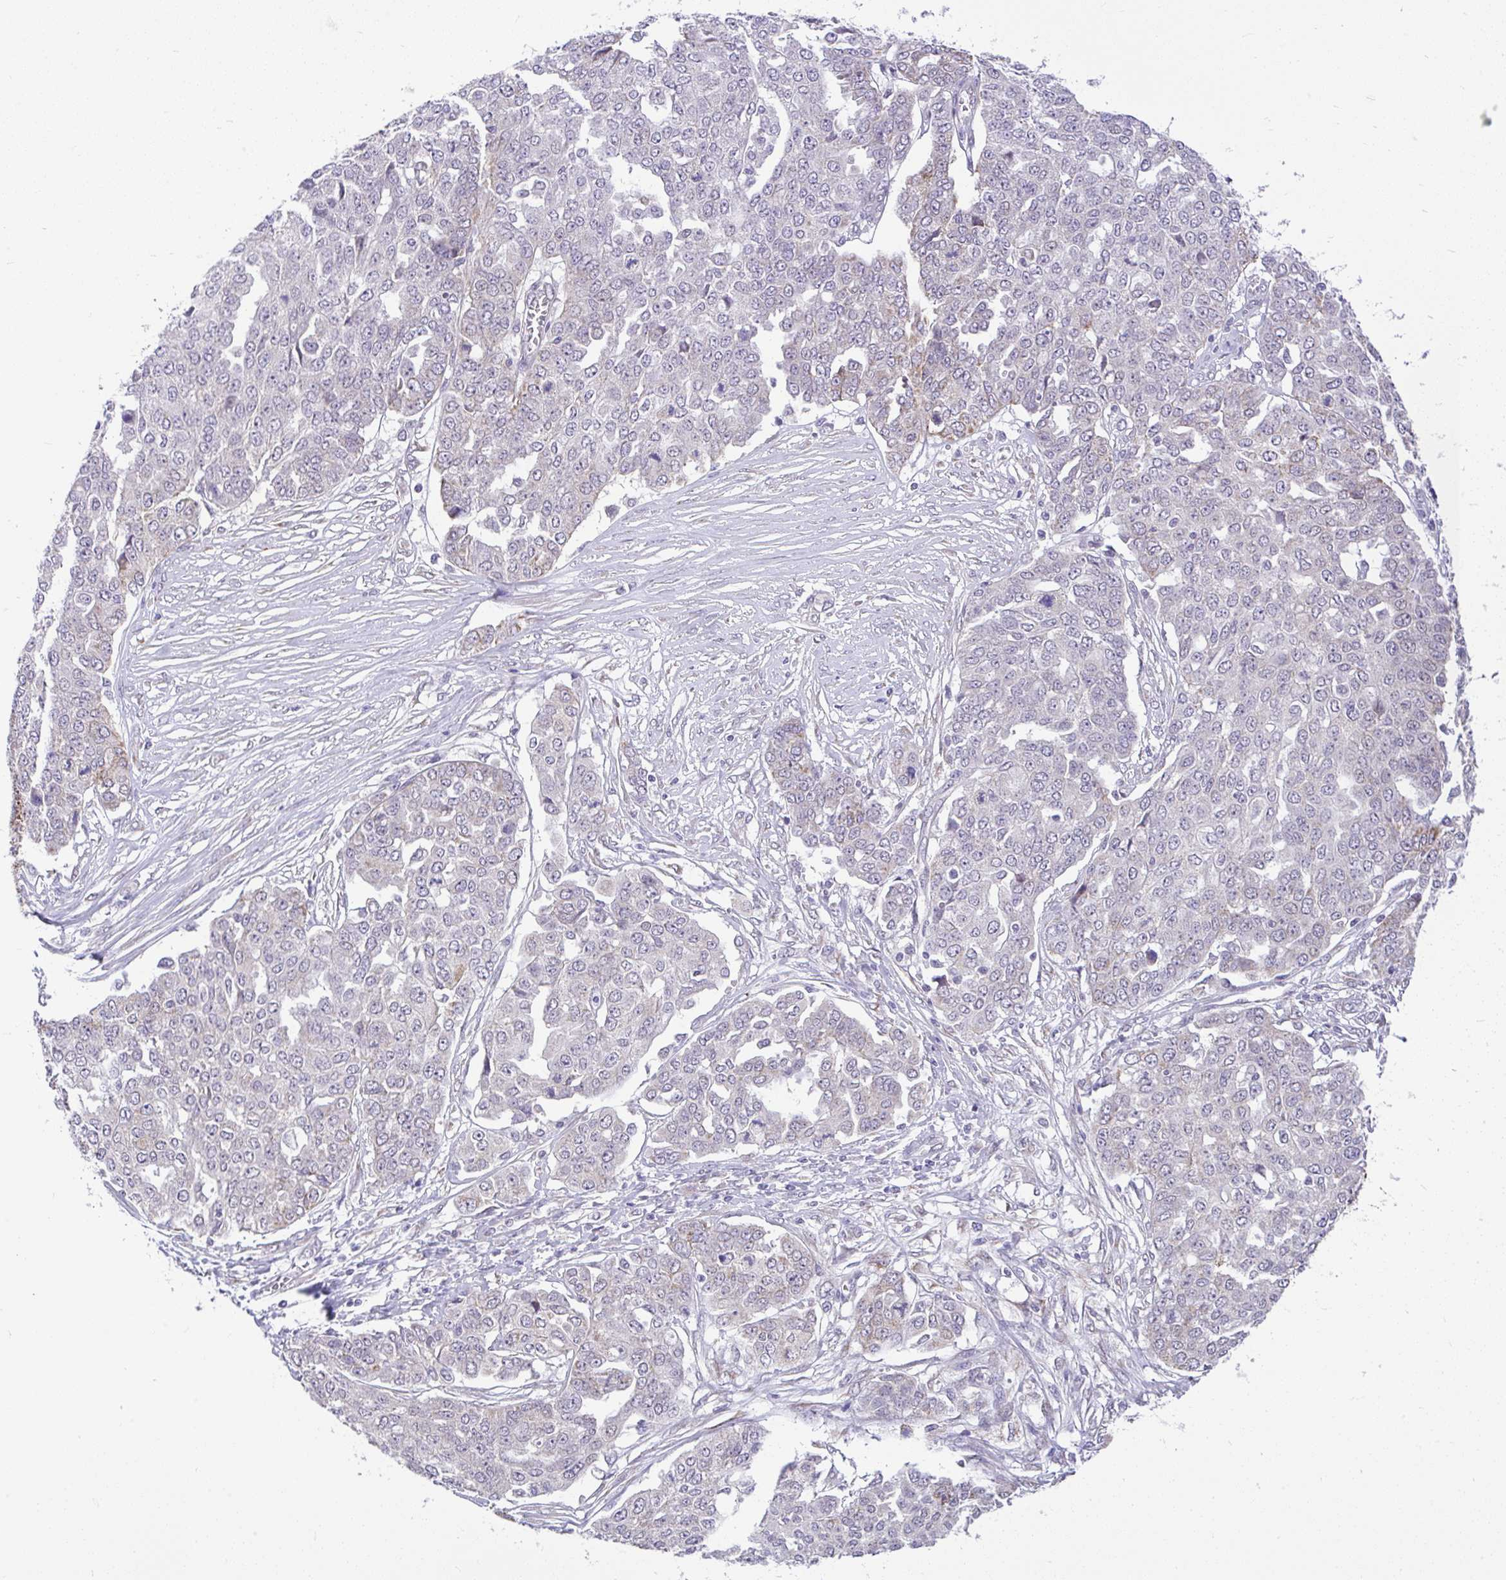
{"staining": {"intensity": "negative", "quantity": "none", "location": "none"}, "tissue": "ovarian cancer", "cell_type": "Tumor cells", "image_type": "cancer", "snomed": [{"axis": "morphology", "description": "Cystadenocarcinoma, serous, NOS"}, {"axis": "topography", "description": "Soft tissue"}, {"axis": "topography", "description": "Ovary"}], "caption": "Human serous cystadenocarcinoma (ovarian) stained for a protein using IHC exhibits no positivity in tumor cells.", "gene": "PYCR2", "patient": {"sex": "female", "age": 57}}